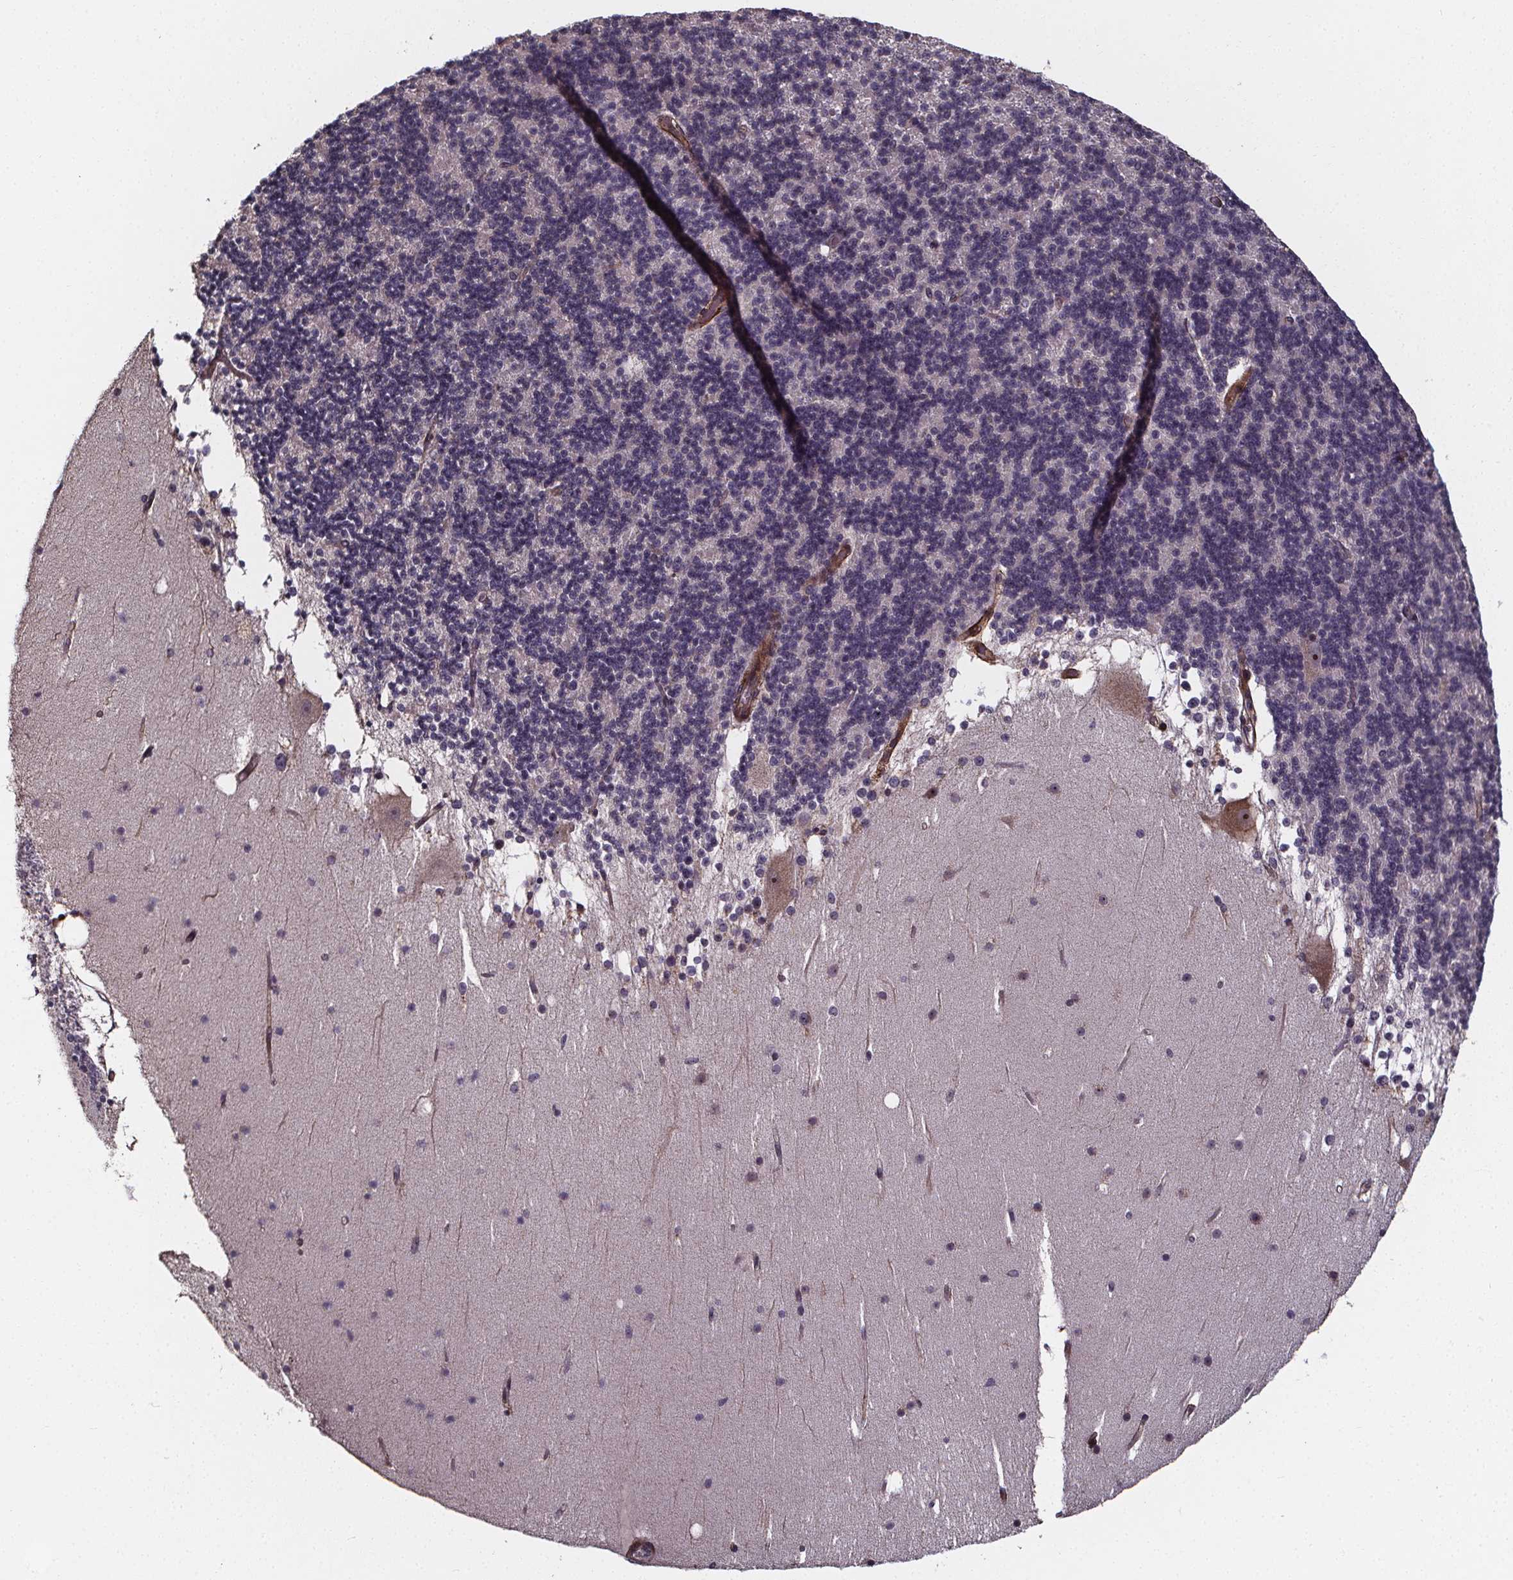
{"staining": {"intensity": "negative", "quantity": "none", "location": "none"}, "tissue": "cerebellum", "cell_type": "Cells in granular layer", "image_type": "normal", "snomed": [{"axis": "morphology", "description": "Normal tissue, NOS"}, {"axis": "topography", "description": "Cerebellum"}], "caption": "High magnification brightfield microscopy of unremarkable cerebellum stained with DAB (3,3'-diaminobenzidine) (brown) and counterstained with hematoxylin (blue): cells in granular layer show no significant positivity. (Brightfield microscopy of DAB (3,3'-diaminobenzidine) IHC at high magnification).", "gene": "AEBP1", "patient": {"sex": "female", "age": 19}}